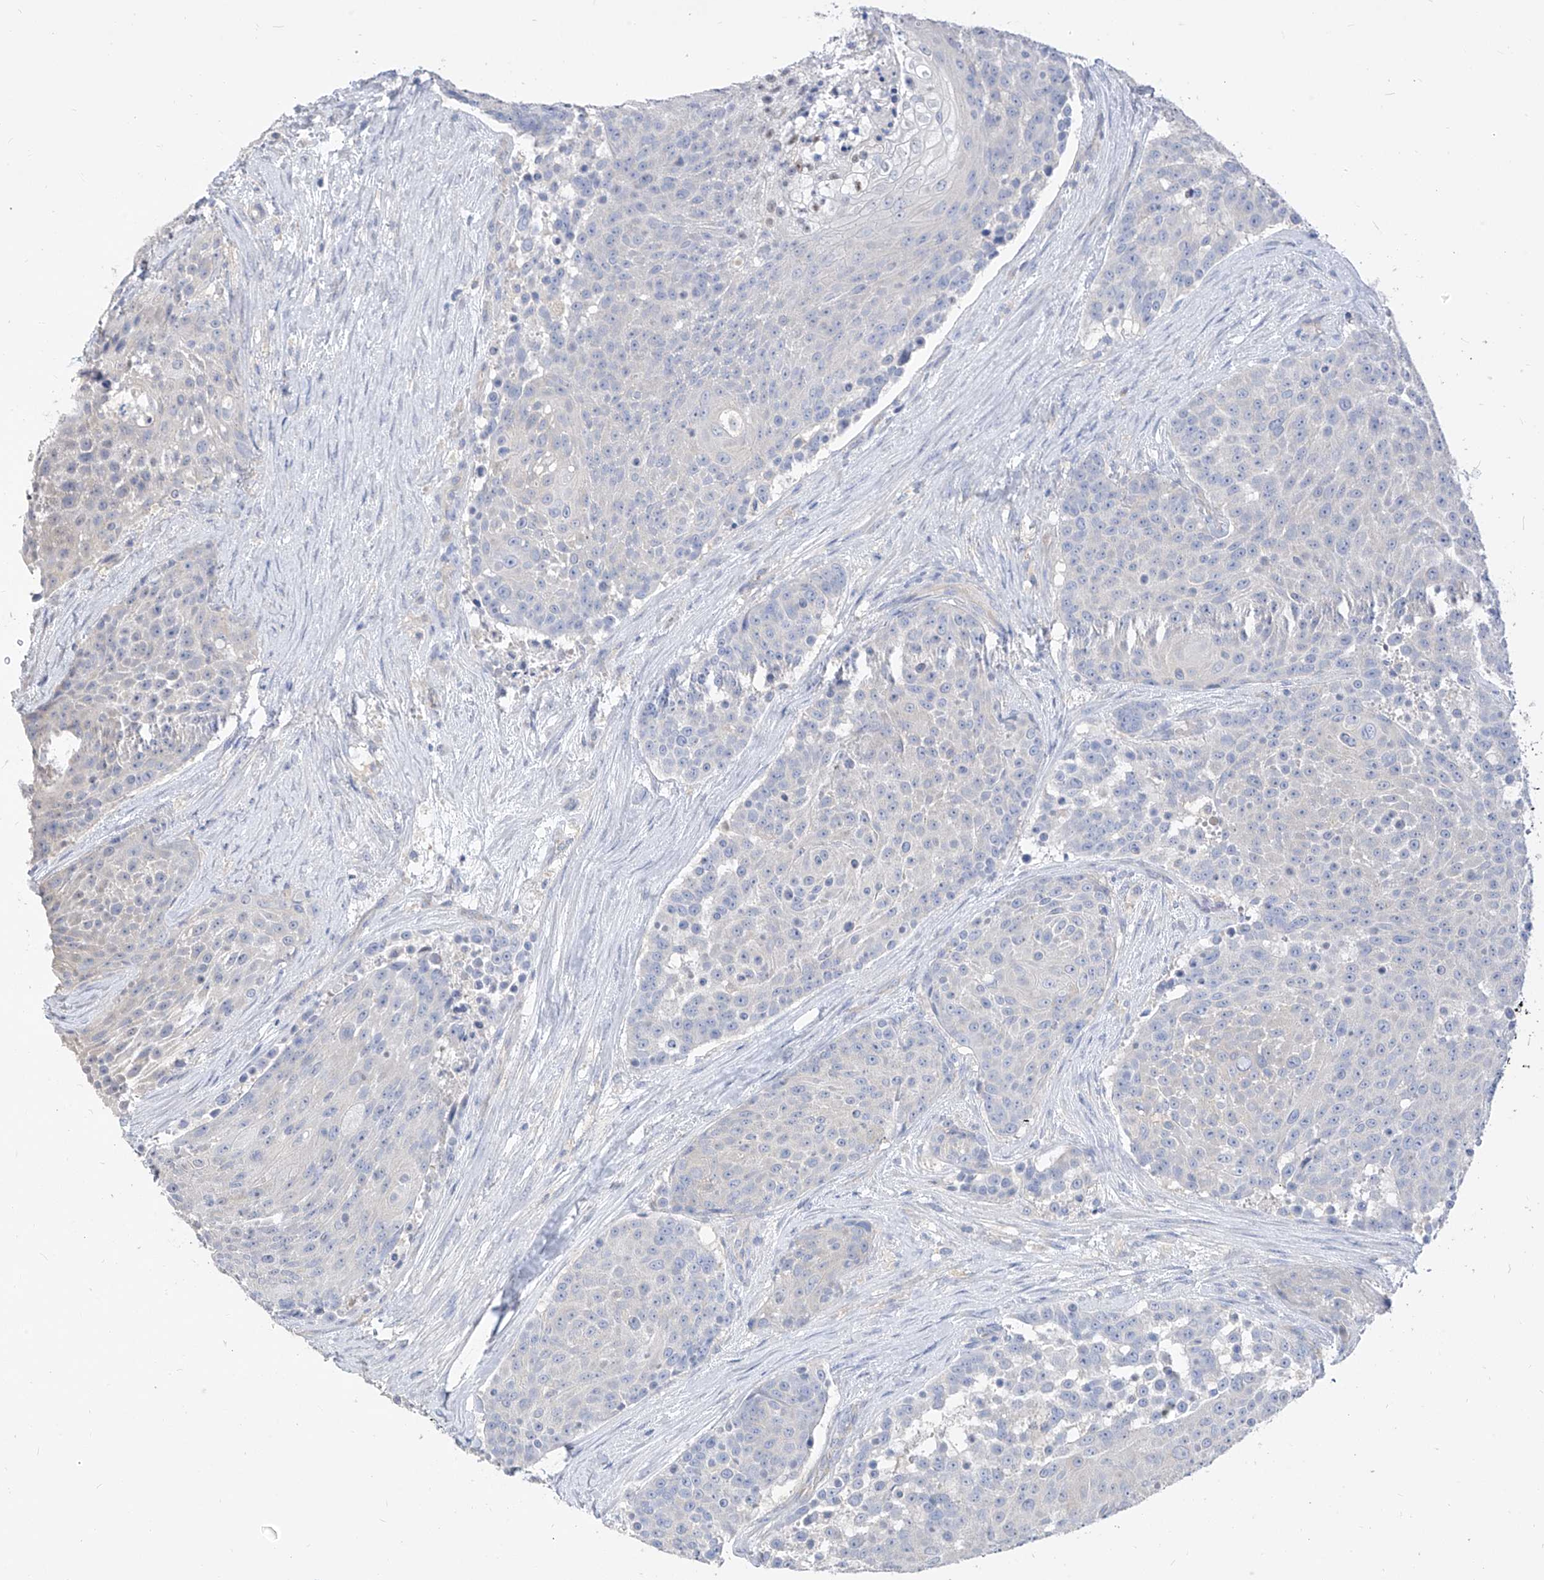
{"staining": {"intensity": "negative", "quantity": "none", "location": "none"}, "tissue": "urothelial cancer", "cell_type": "Tumor cells", "image_type": "cancer", "snomed": [{"axis": "morphology", "description": "Urothelial carcinoma, High grade"}, {"axis": "topography", "description": "Urinary bladder"}], "caption": "Protein analysis of urothelial cancer shows no significant positivity in tumor cells. (Stains: DAB immunohistochemistry with hematoxylin counter stain, Microscopy: brightfield microscopy at high magnification).", "gene": "ZZEF1", "patient": {"sex": "female", "age": 63}}